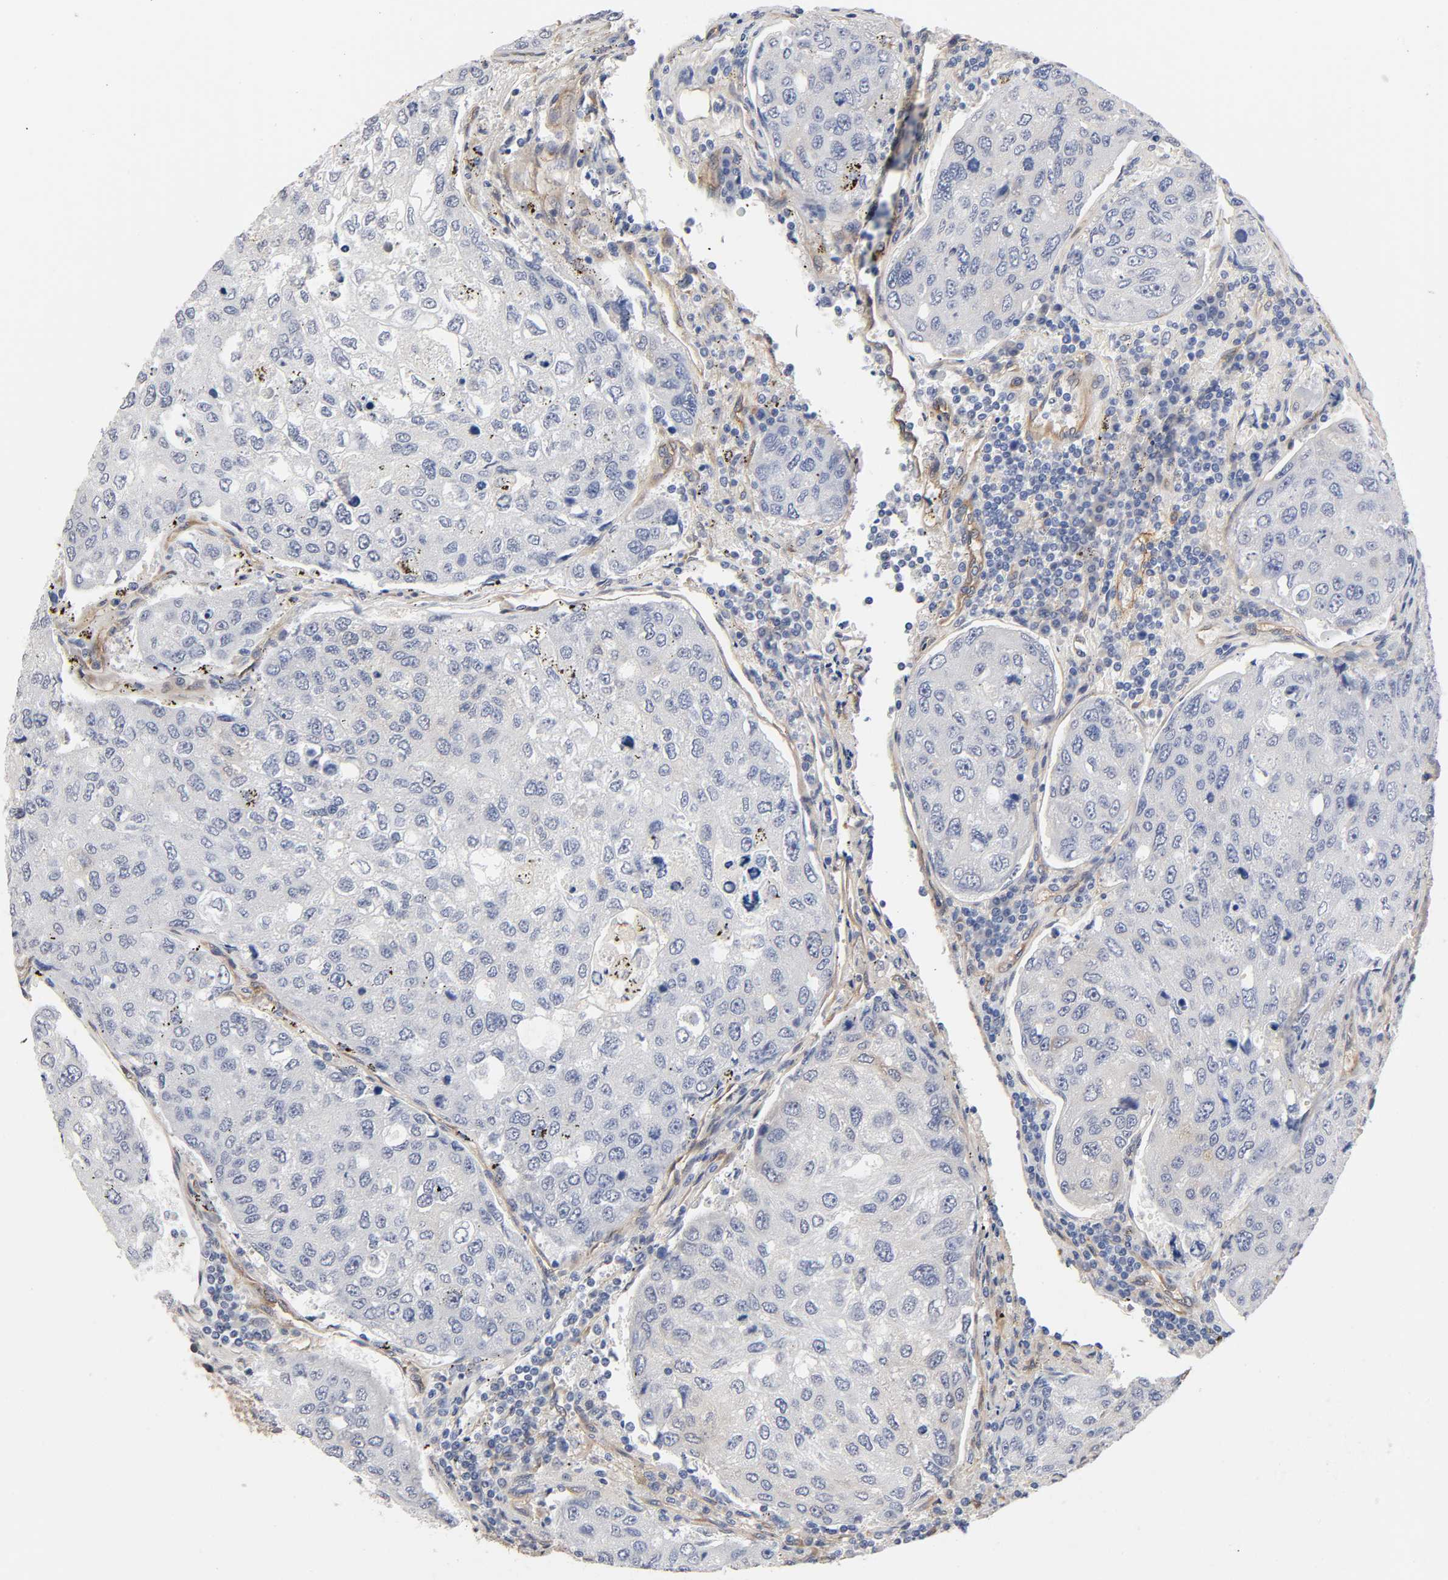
{"staining": {"intensity": "negative", "quantity": "none", "location": "none"}, "tissue": "urothelial cancer", "cell_type": "Tumor cells", "image_type": "cancer", "snomed": [{"axis": "morphology", "description": "Urothelial carcinoma, High grade"}, {"axis": "topography", "description": "Lymph node"}, {"axis": "topography", "description": "Urinary bladder"}], "caption": "High-grade urothelial carcinoma was stained to show a protein in brown. There is no significant staining in tumor cells. (DAB (3,3'-diaminobenzidine) IHC visualized using brightfield microscopy, high magnification).", "gene": "RAB13", "patient": {"sex": "male", "age": 51}}